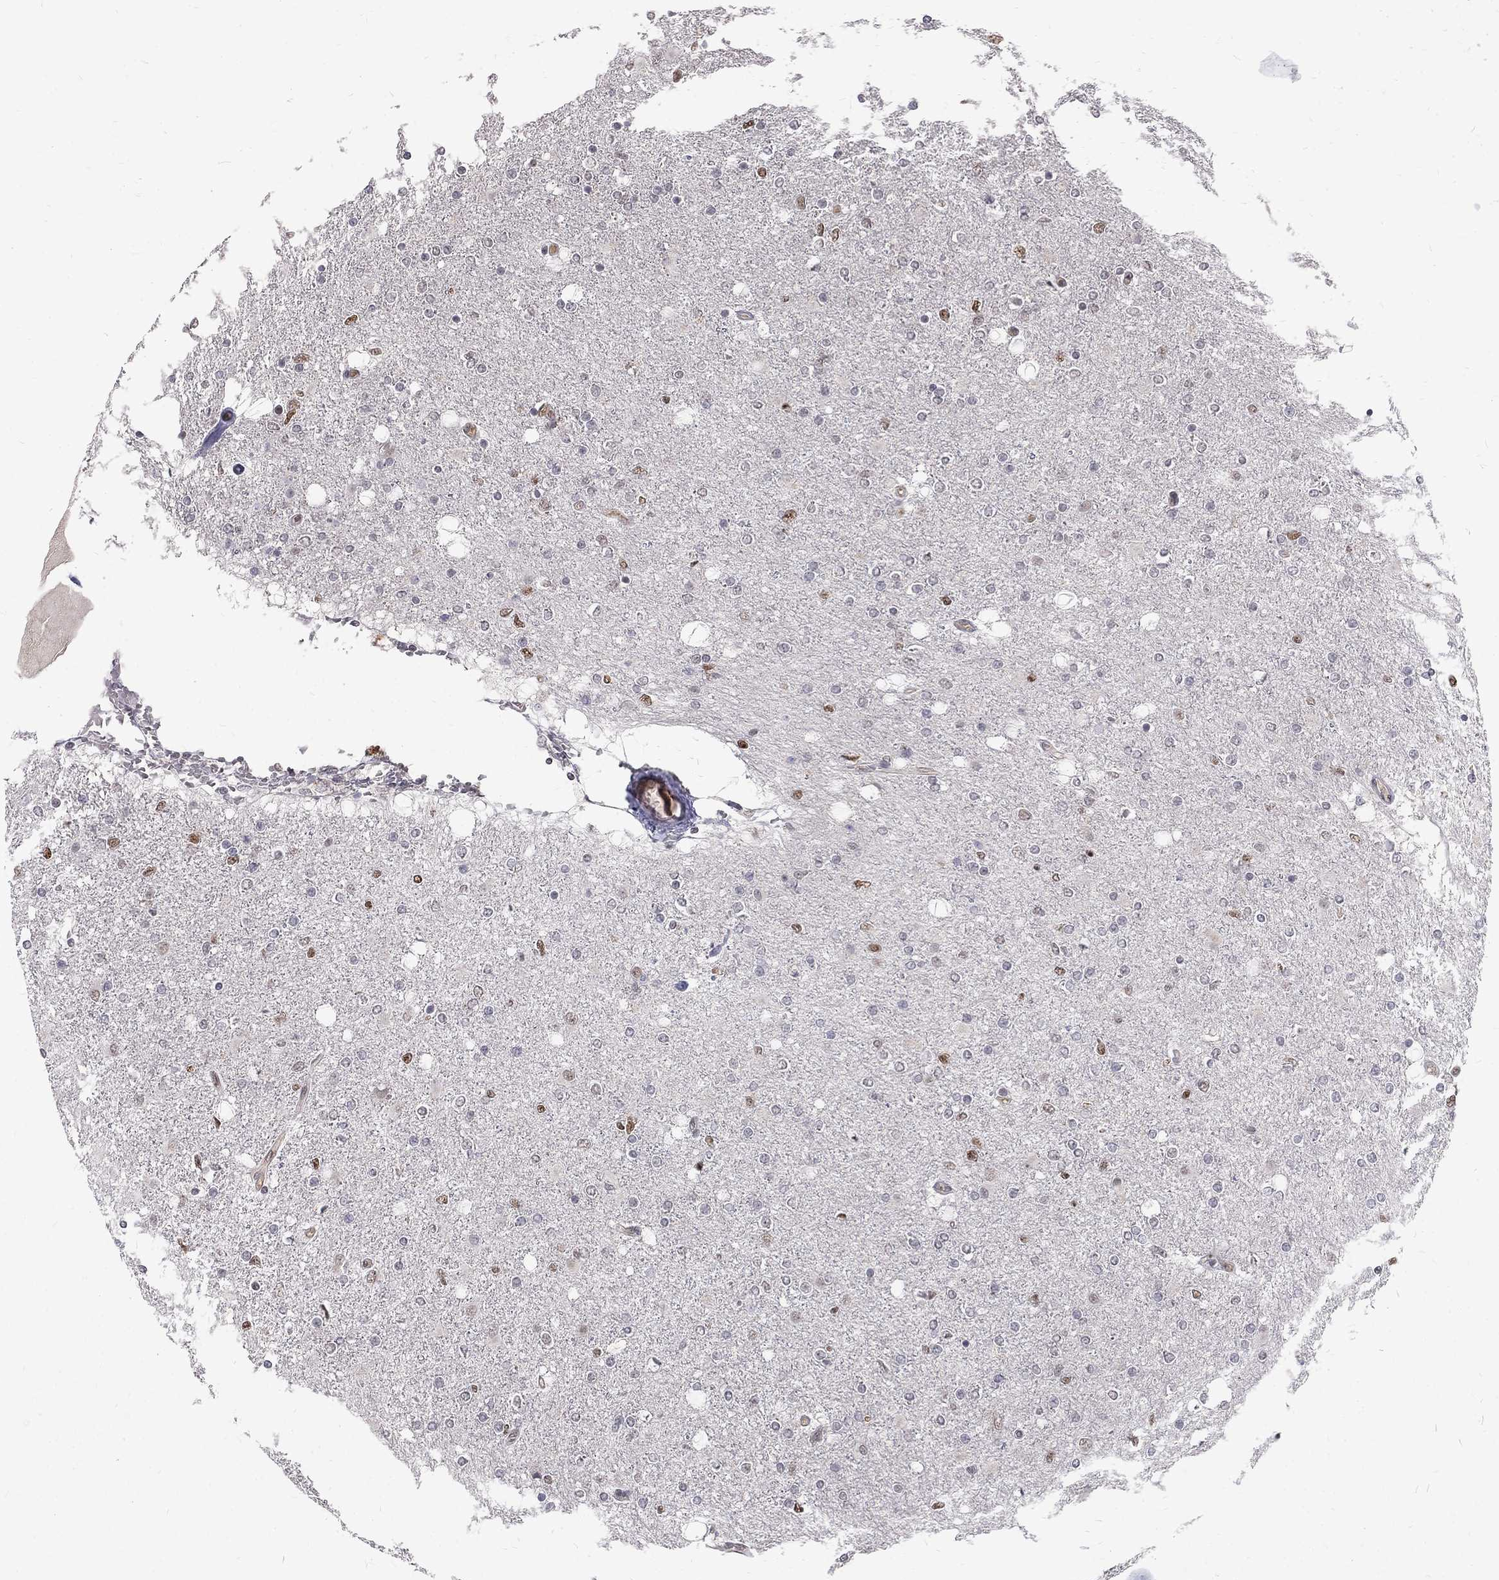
{"staining": {"intensity": "moderate", "quantity": "<25%", "location": "nuclear"}, "tissue": "glioma", "cell_type": "Tumor cells", "image_type": "cancer", "snomed": [{"axis": "morphology", "description": "Glioma, malignant, High grade"}, {"axis": "topography", "description": "Cerebral cortex"}], "caption": "Protein analysis of malignant glioma (high-grade) tissue reveals moderate nuclear staining in approximately <25% of tumor cells. The staining was performed using DAB to visualize the protein expression in brown, while the nuclei were stained in blue with hematoxylin (Magnification: 20x).", "gene": "TCEAL1", "patient": {"sex": "male", "age": 70}}